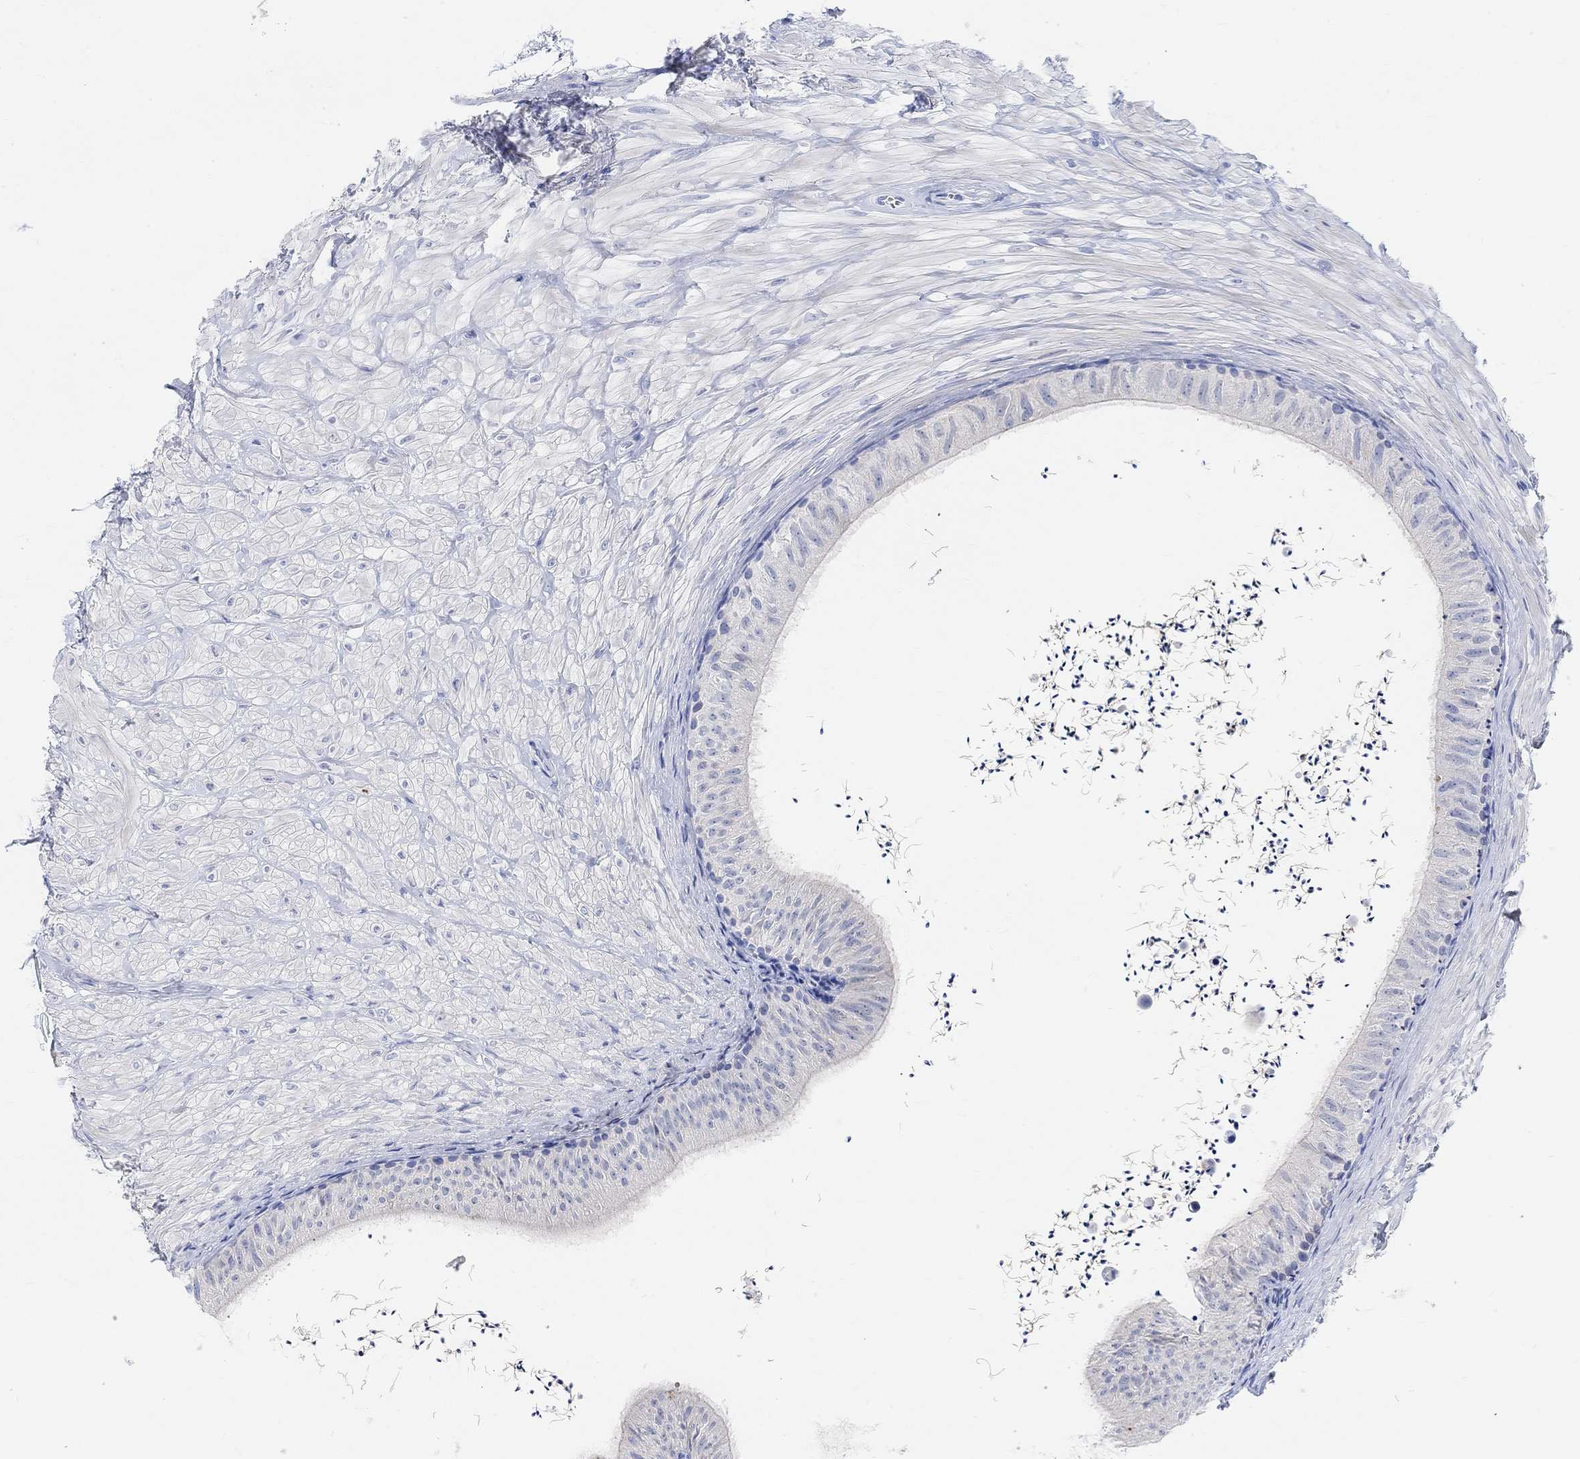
{"staining": {"intensity": "negative", "quantity": "none", "location": "none"}, "tissue": "epididymis", "cell_type": "Glandular cells", "image_type": "normal", "snomed": [{"axis": "morphology", "description": "Normal tissue, NOS"}, {"axis": "topography", "description": "Epididymis"}], "caption": "IHC micrograph of normal epididymis: human epididymis stained with DAB (3,3'-diaminobenzidine) displays no significant protein expression in glandular cells.", "gene": "ENO4", "patient": {"sex": "male", "age": 32}}